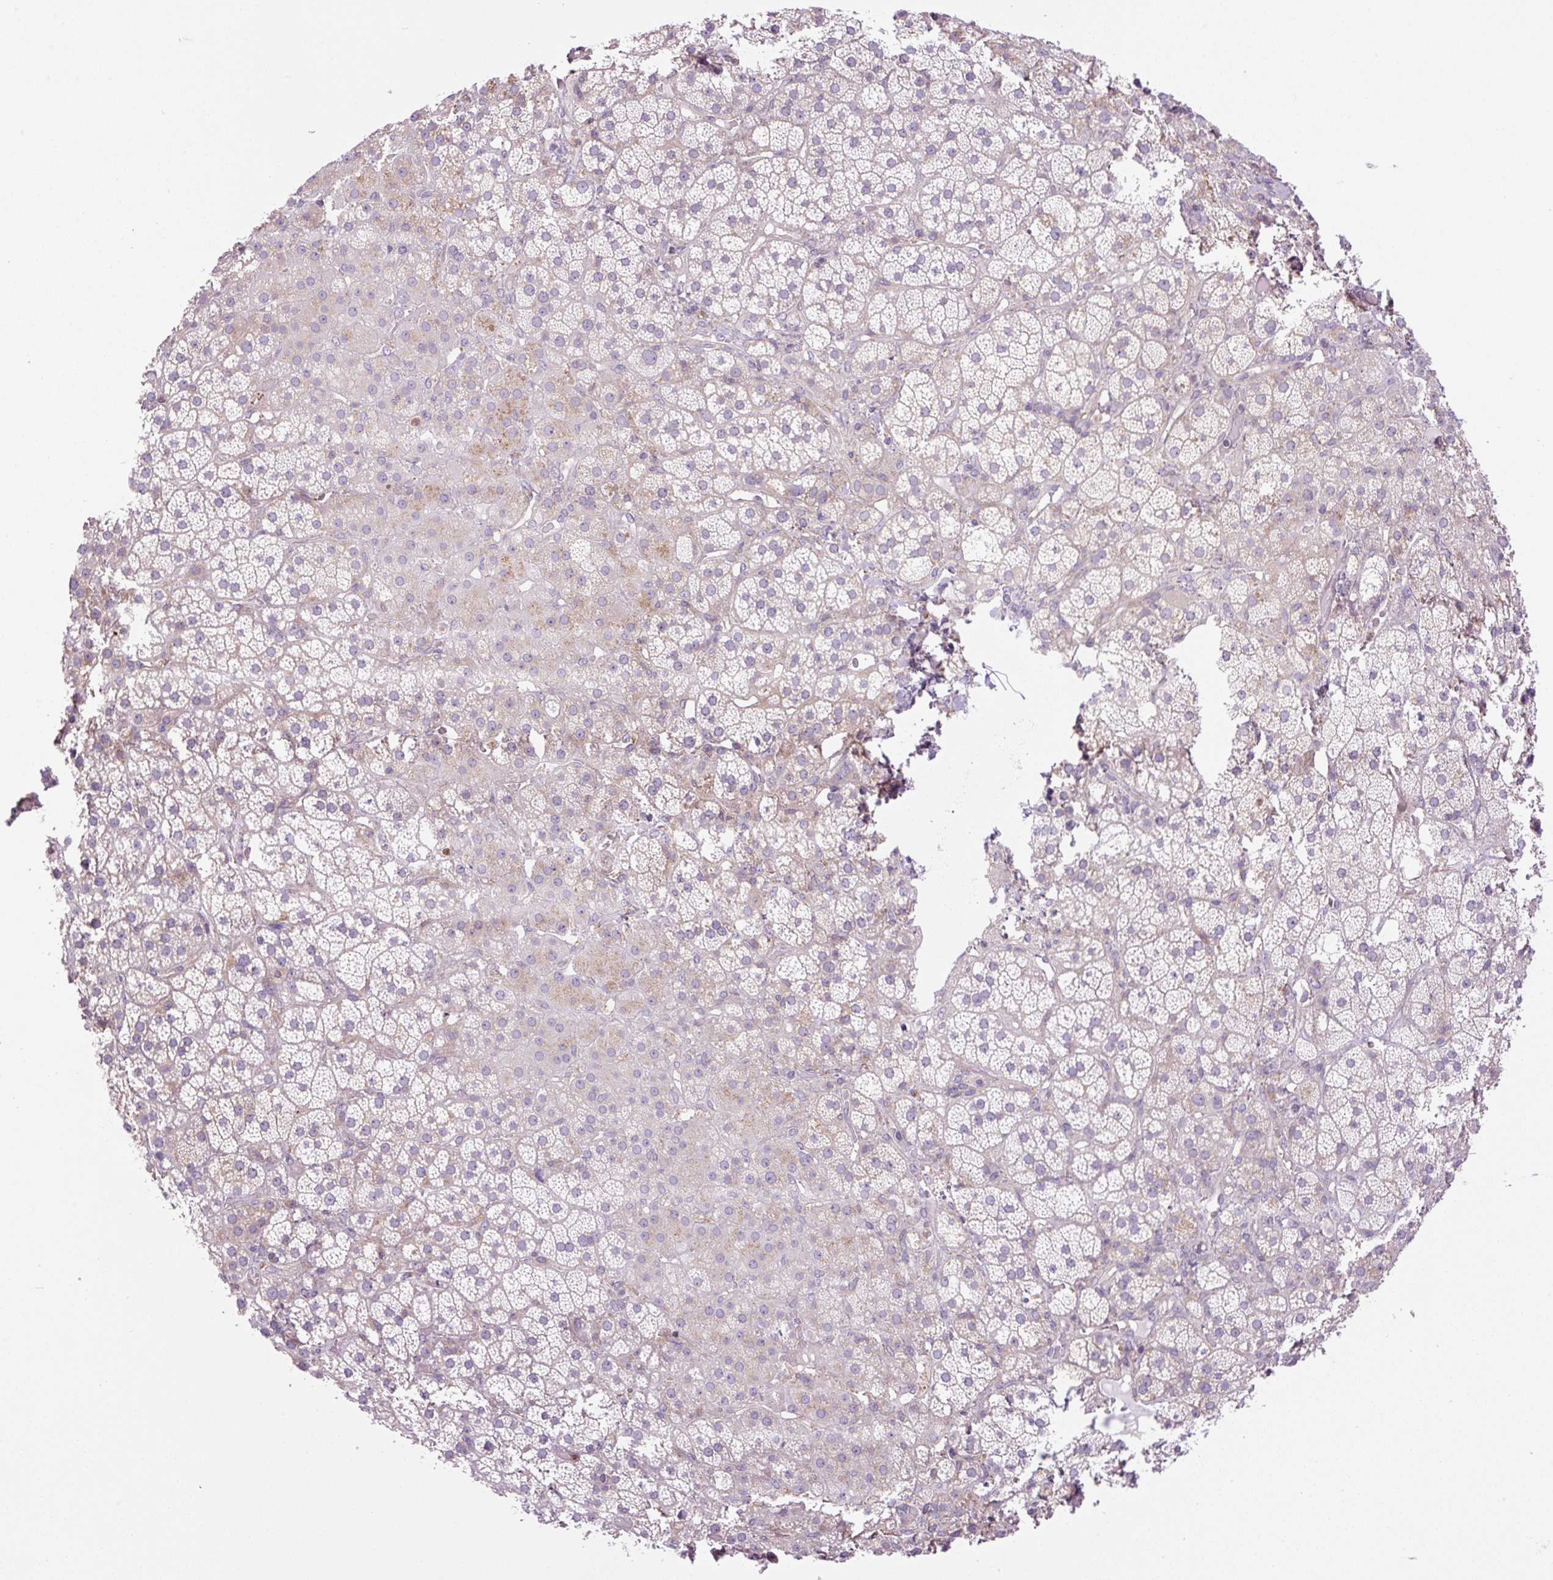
{"staining": {"intensity": "weak", "quantity": "25%-75%", "location": "cytoplasmic/membranous"}, "tissue": "adrenal gland", "cell_type": "Glandular cells", "image_type": "normal", "snomed": [{"axis": "morphology", "description": "Normal tissue, NOS"}, {"axis": "topography", "description": "Adrenal gland"}], "caption": "The image demonstrates immunohistochemical staining of unremarkable adrenal gland. There is weak cytoplasmic/membranous expression is seen in approximately 25%-75% of glandular cells.", "gene": "KIFC1", "patient": {"sex": "male", "age": 57}}